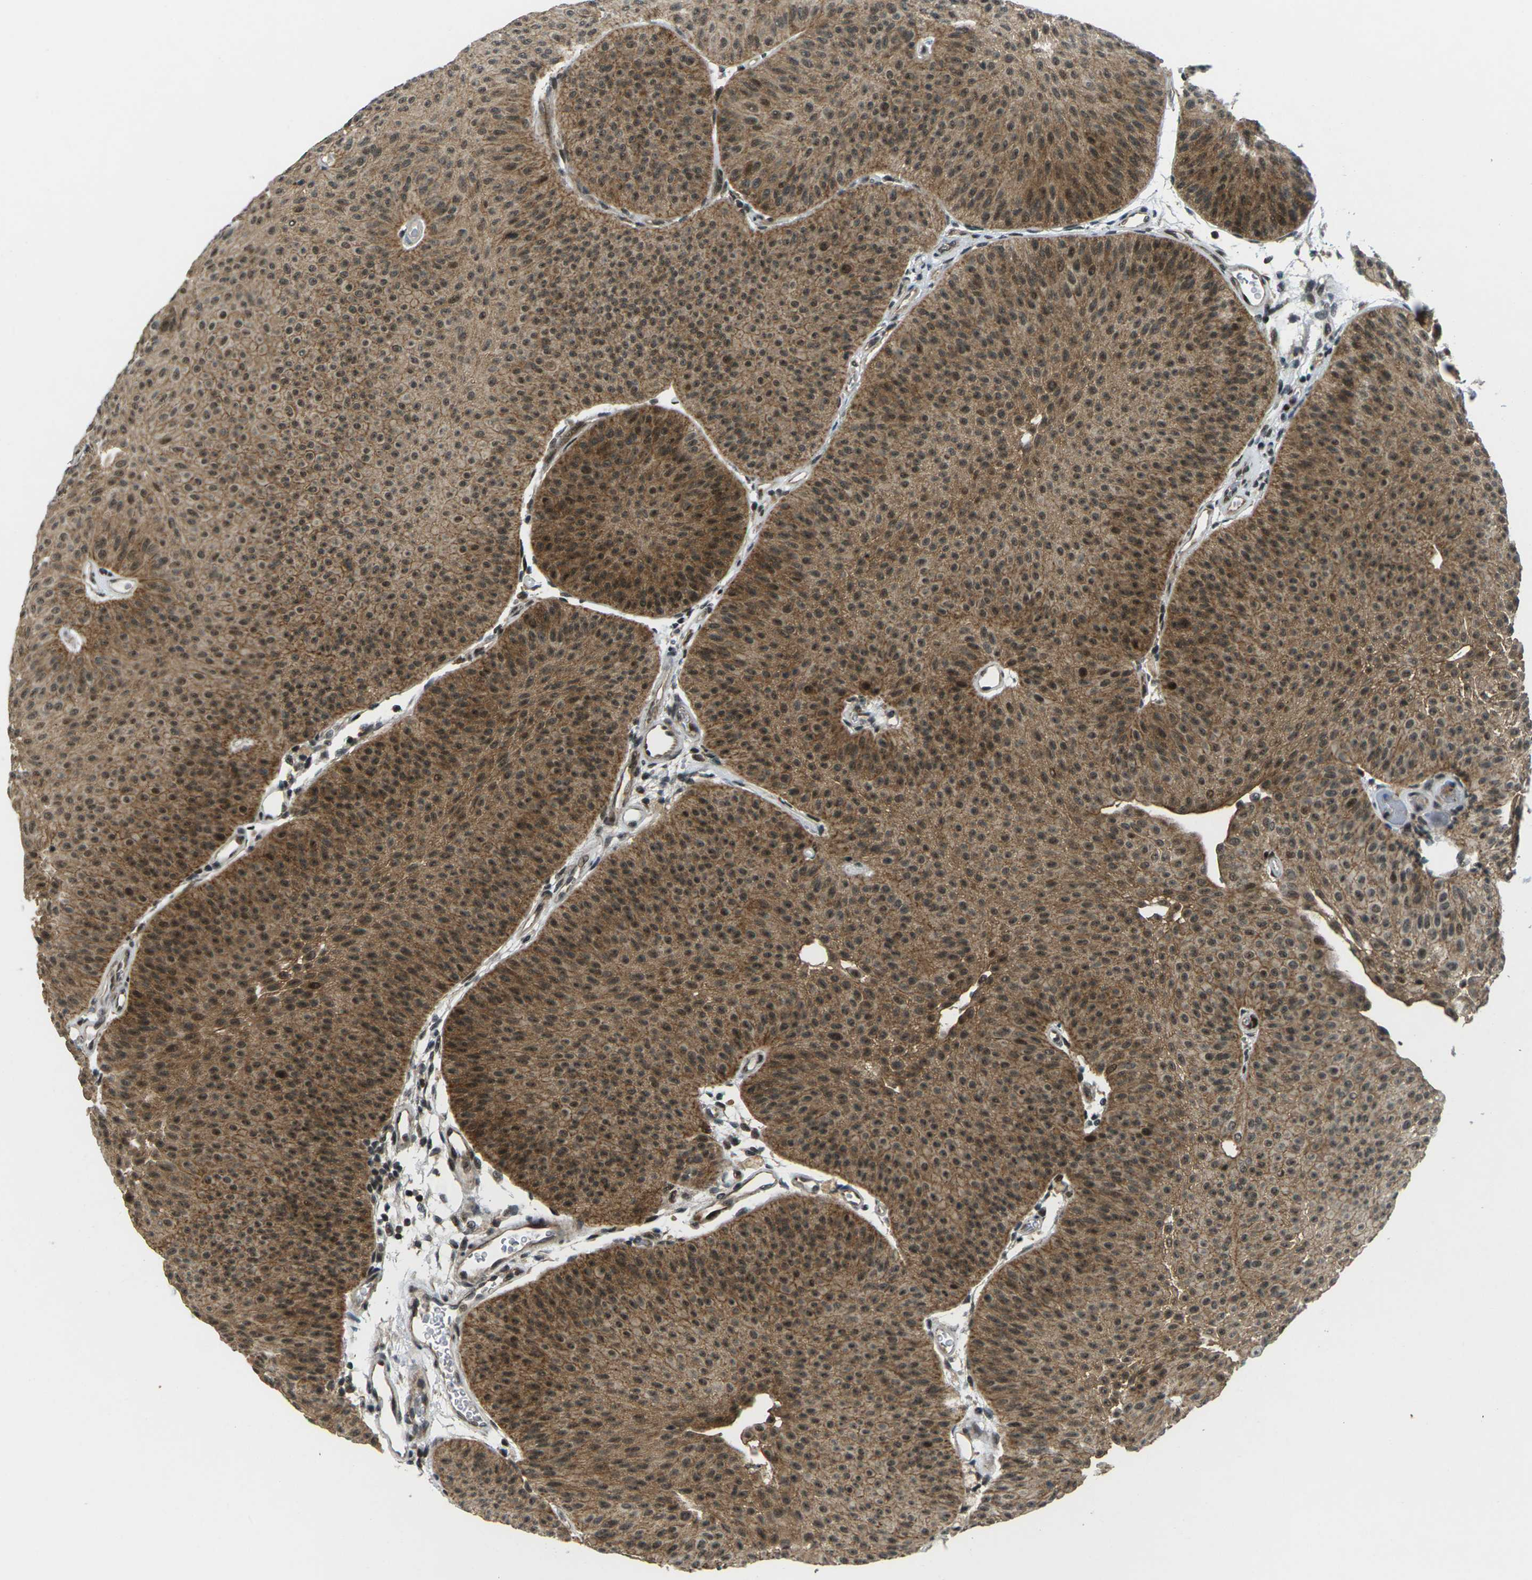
{"staining": {"intensity": "moderate", "quantity": ">75%", "location": "cytoplasmic/membranous,nuclear"}, "tissue": "urothelial cancer", "cell_type": "Tumor cells", "image_type": "cancer", "snomed": [{"axis": "morphology", "description": "Urothelial carcinoma, Low grade"}, {"axis": "topography", "description": "Urinary bladder"}], "caption": "Approximately >75% of tumor cells in urothelial cancer exhibit moderate cytoplasmic/membranous and nuclear protein staining as visualized by brown immunohistochemical staining.", "gene": "UBE2S", "patient": {"sex": "female", "age": 60}}